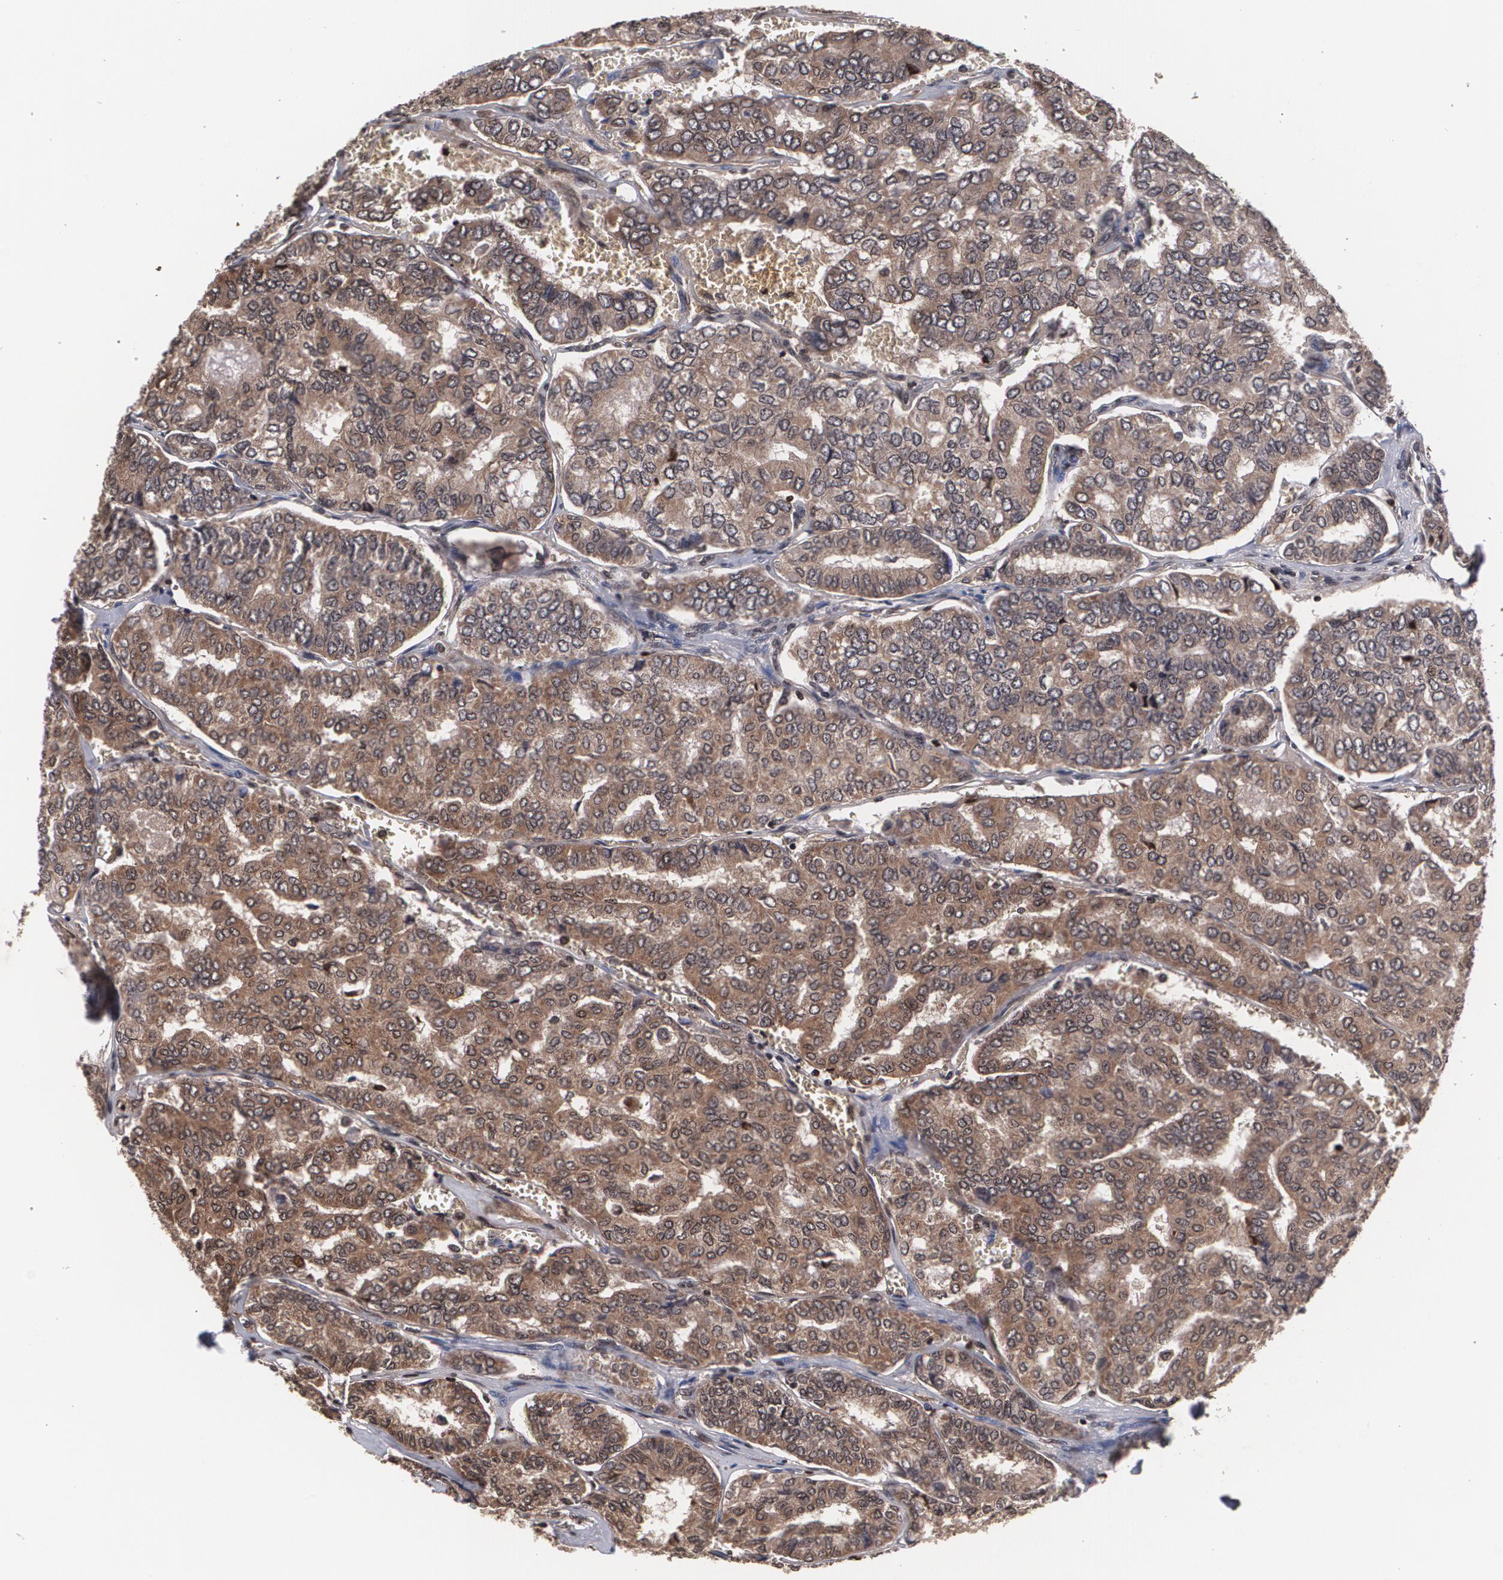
{"staining": {"intensity": "moderate", "quantity": ">75%", "location": "cytoplasmic/membranous"}, "tissue": "thyroid cancer", "cell_type": "Tumor cells", "image_type": "cancer", "snomed": [{"axis": "morphology", "description": "Papillary adenocarcinoma, NOS"}, {"axis": "topography", "description": "Thyroid gland"}], "caption": "Tumor cells show medium levels of moderate cytoplasmic/membranous staining in approximately >75% of cells in human papillary adenocarcinoma (thyroid).", "gene": "MVP", "patient": {"sex": "female", "age": 35}}